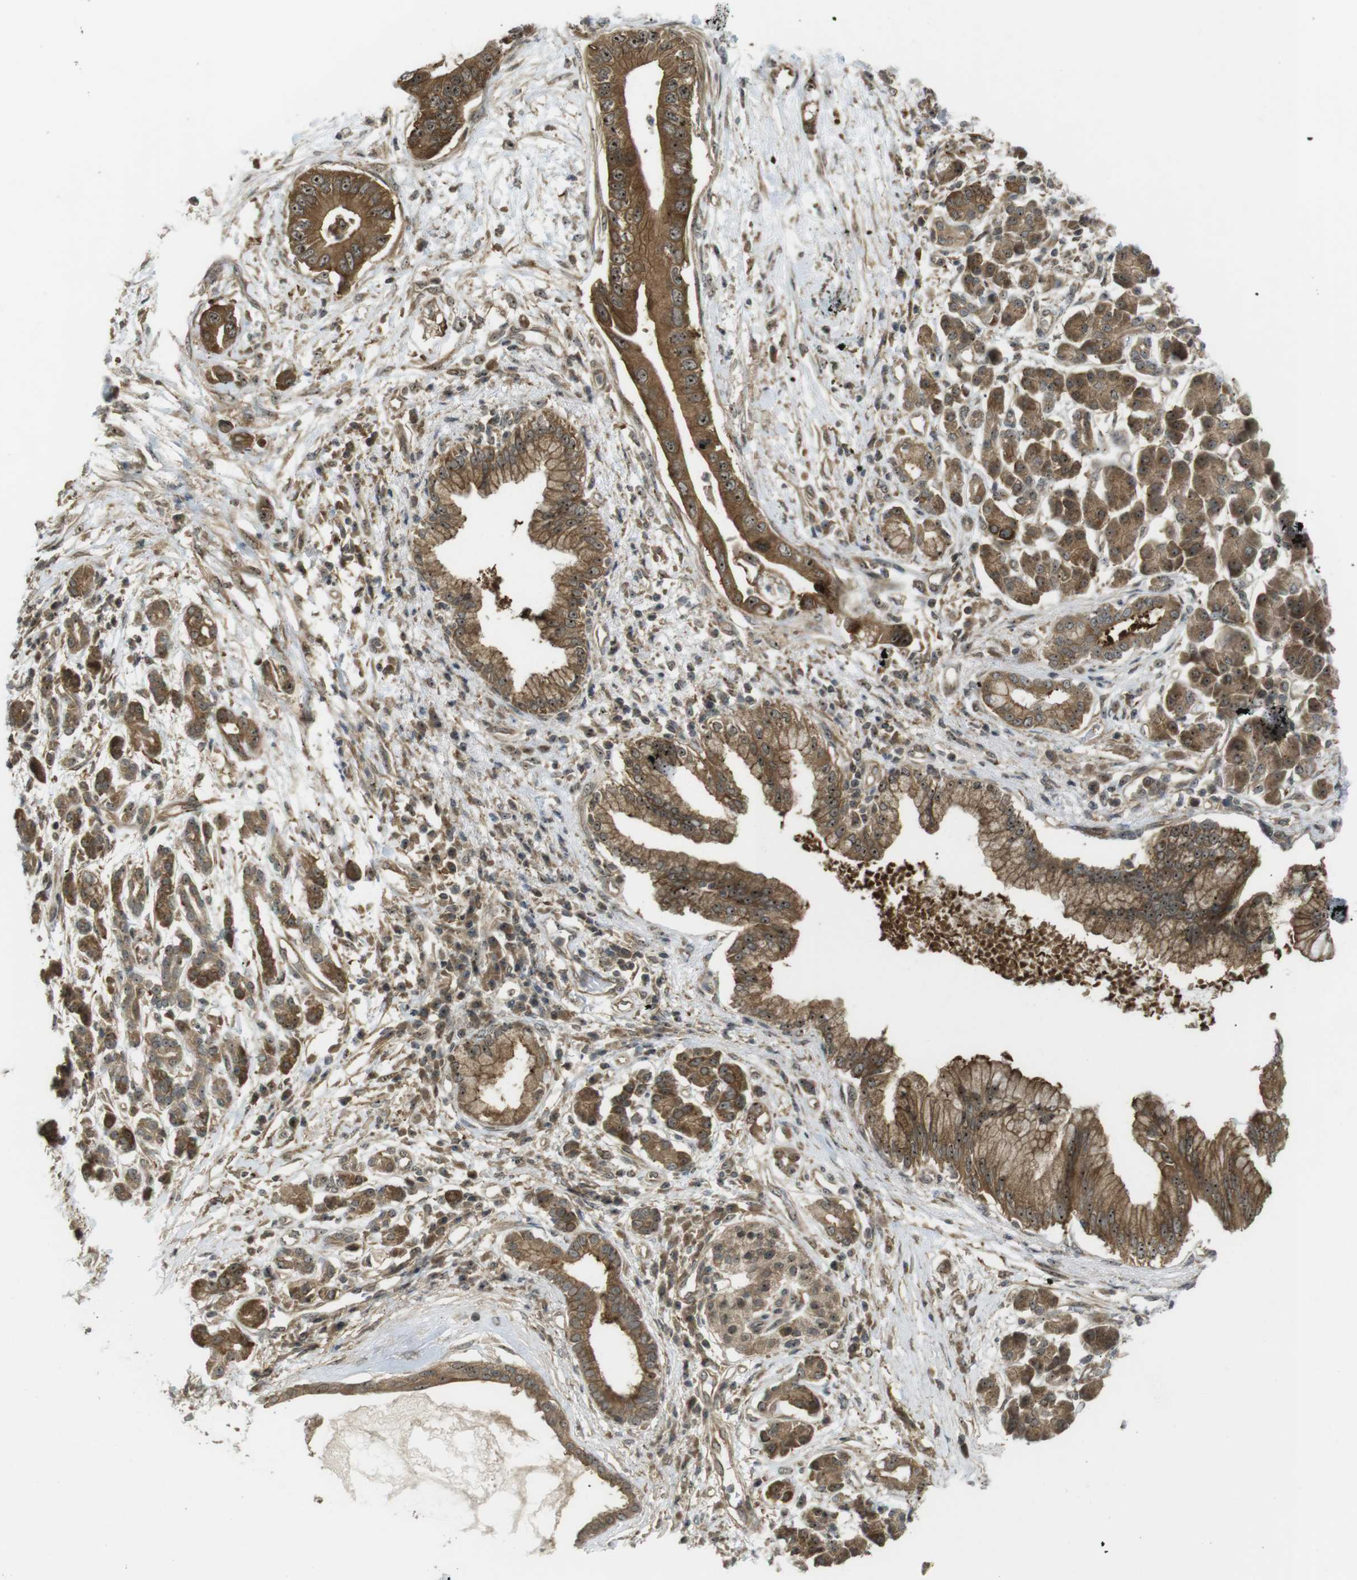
{"staining": {"intensity": "strong", "quantity": ">75%", "location": "cytoplasmic/membranous,nuclear"}, "tissue": "pancreatic cancer", "cell_type": "Tumor cells", "image_type": "cancer", "snomed": [{"axis": "morphology", "description": "Adenocarcinoma, NOS"}, {"axis": "topography", "description": "Pancreas"}], "caption": "Pancreatic adenocarcinoma stained for a protein exhibits strong cytoplasmic/membranous and nuclear positivity in tumor cells.", "gene": "CC2D1A", "patient": {"sex": "male", "age": 77}}